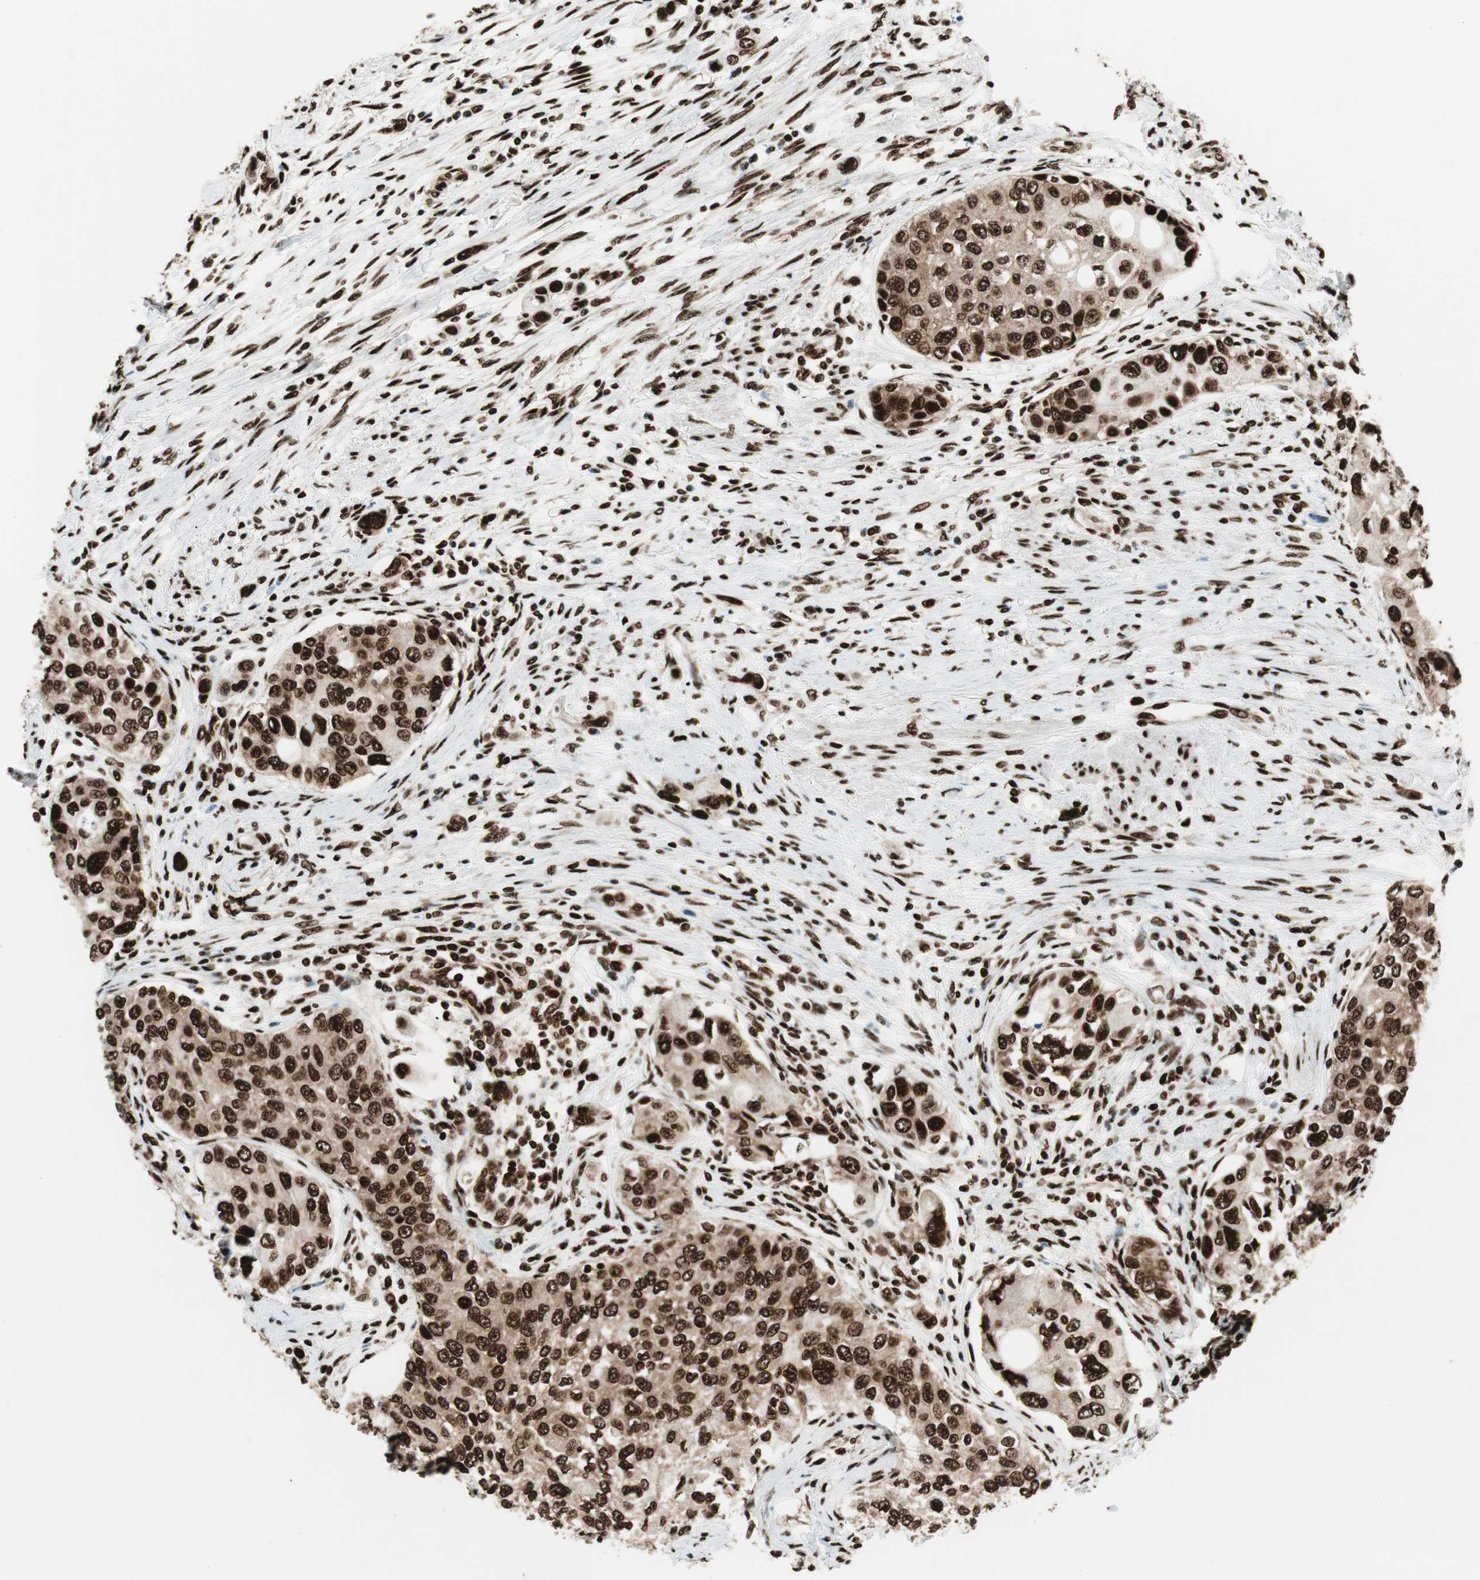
{"staining": {"intensity": "strong", "quantity": ">75%", "location": "nuclear"}, "tissue": "urothelial cancer", "cell_type": "Tumor cells", "image_type": "cancer", "snomed": [{"axis": "morphology", "description": "Urothelial carcinoma, High grade"}, {"axis": "topography", "description": "Urinary bladder"}], "caption": "Immunohistochemistry (IHC) histopathology image of neoplastic tissue: urothelial cancer stained using immunohistochemistry demonstrates high levels of strong protein expression localized specifically in the nuclear of tumor cells, appearing as a nuclear brown color.", "gene": "EWSR1", "patient": {"sex": "female", "age": 56}}